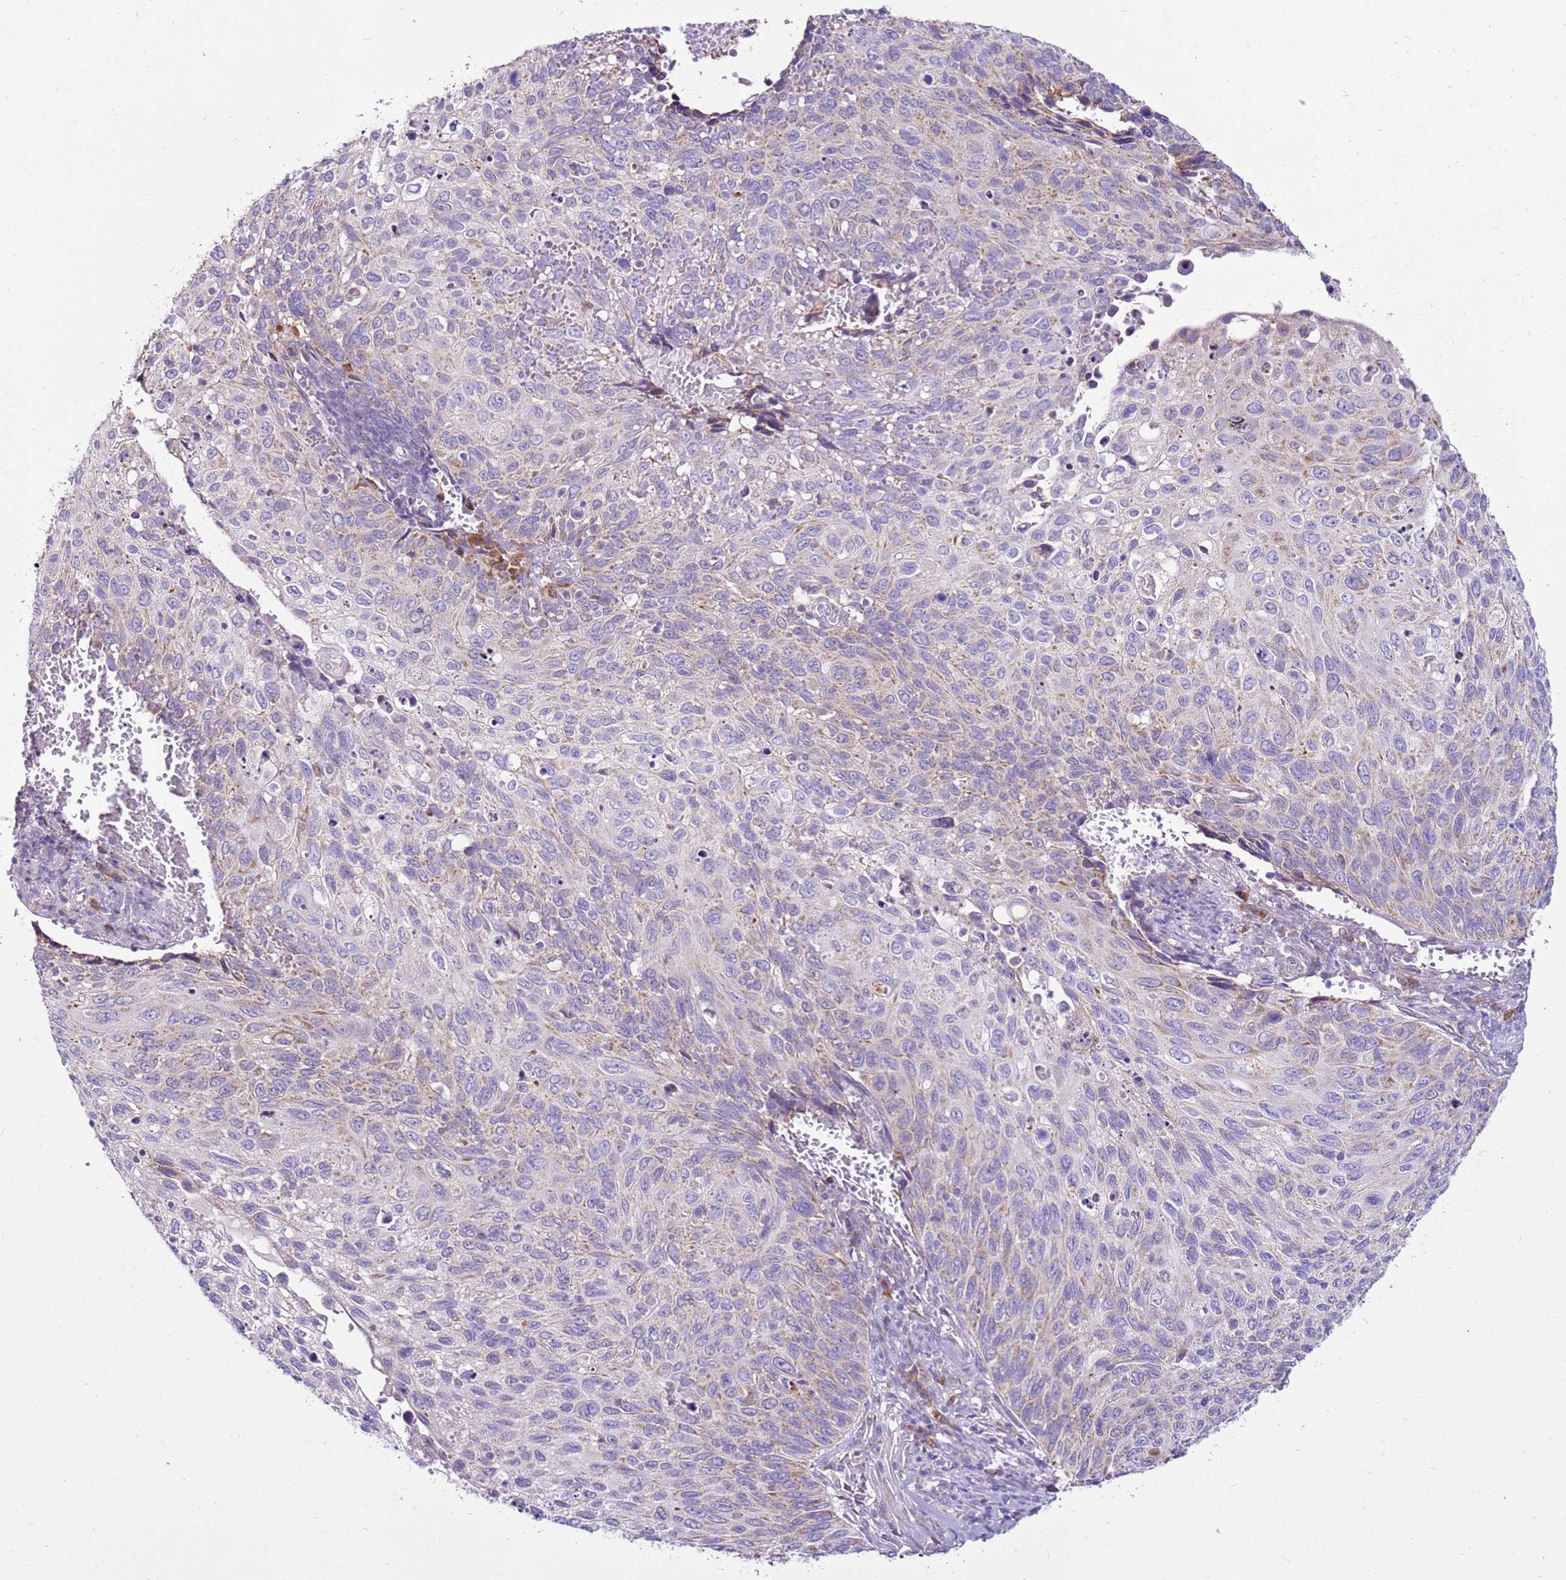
{"staining": {"intensity": "weak", "quantity": "<25%", "location": "cytoplasmic/membranous"}, "tissue": "cervical cancer", "cell_type": "Tumor cells", "image_type": "cancer", "snomed": [{"axis": "morphology", "description": "Squamous cell carcinoma, NOS"}, {"axis": "topography", "description": "Cervix"}], "caption": "The micrograph demonstrates no staining of tumor cells in squamous cell carcinoma (cervical). Brightfield microscopy of IHC stained with DAB (3,3'-diaminobenzidine) (brown) and hematoxylin (blue), captured at high magnification.", "gene": "MRPL36", "patient": {"sex": "female", "age": 70}}